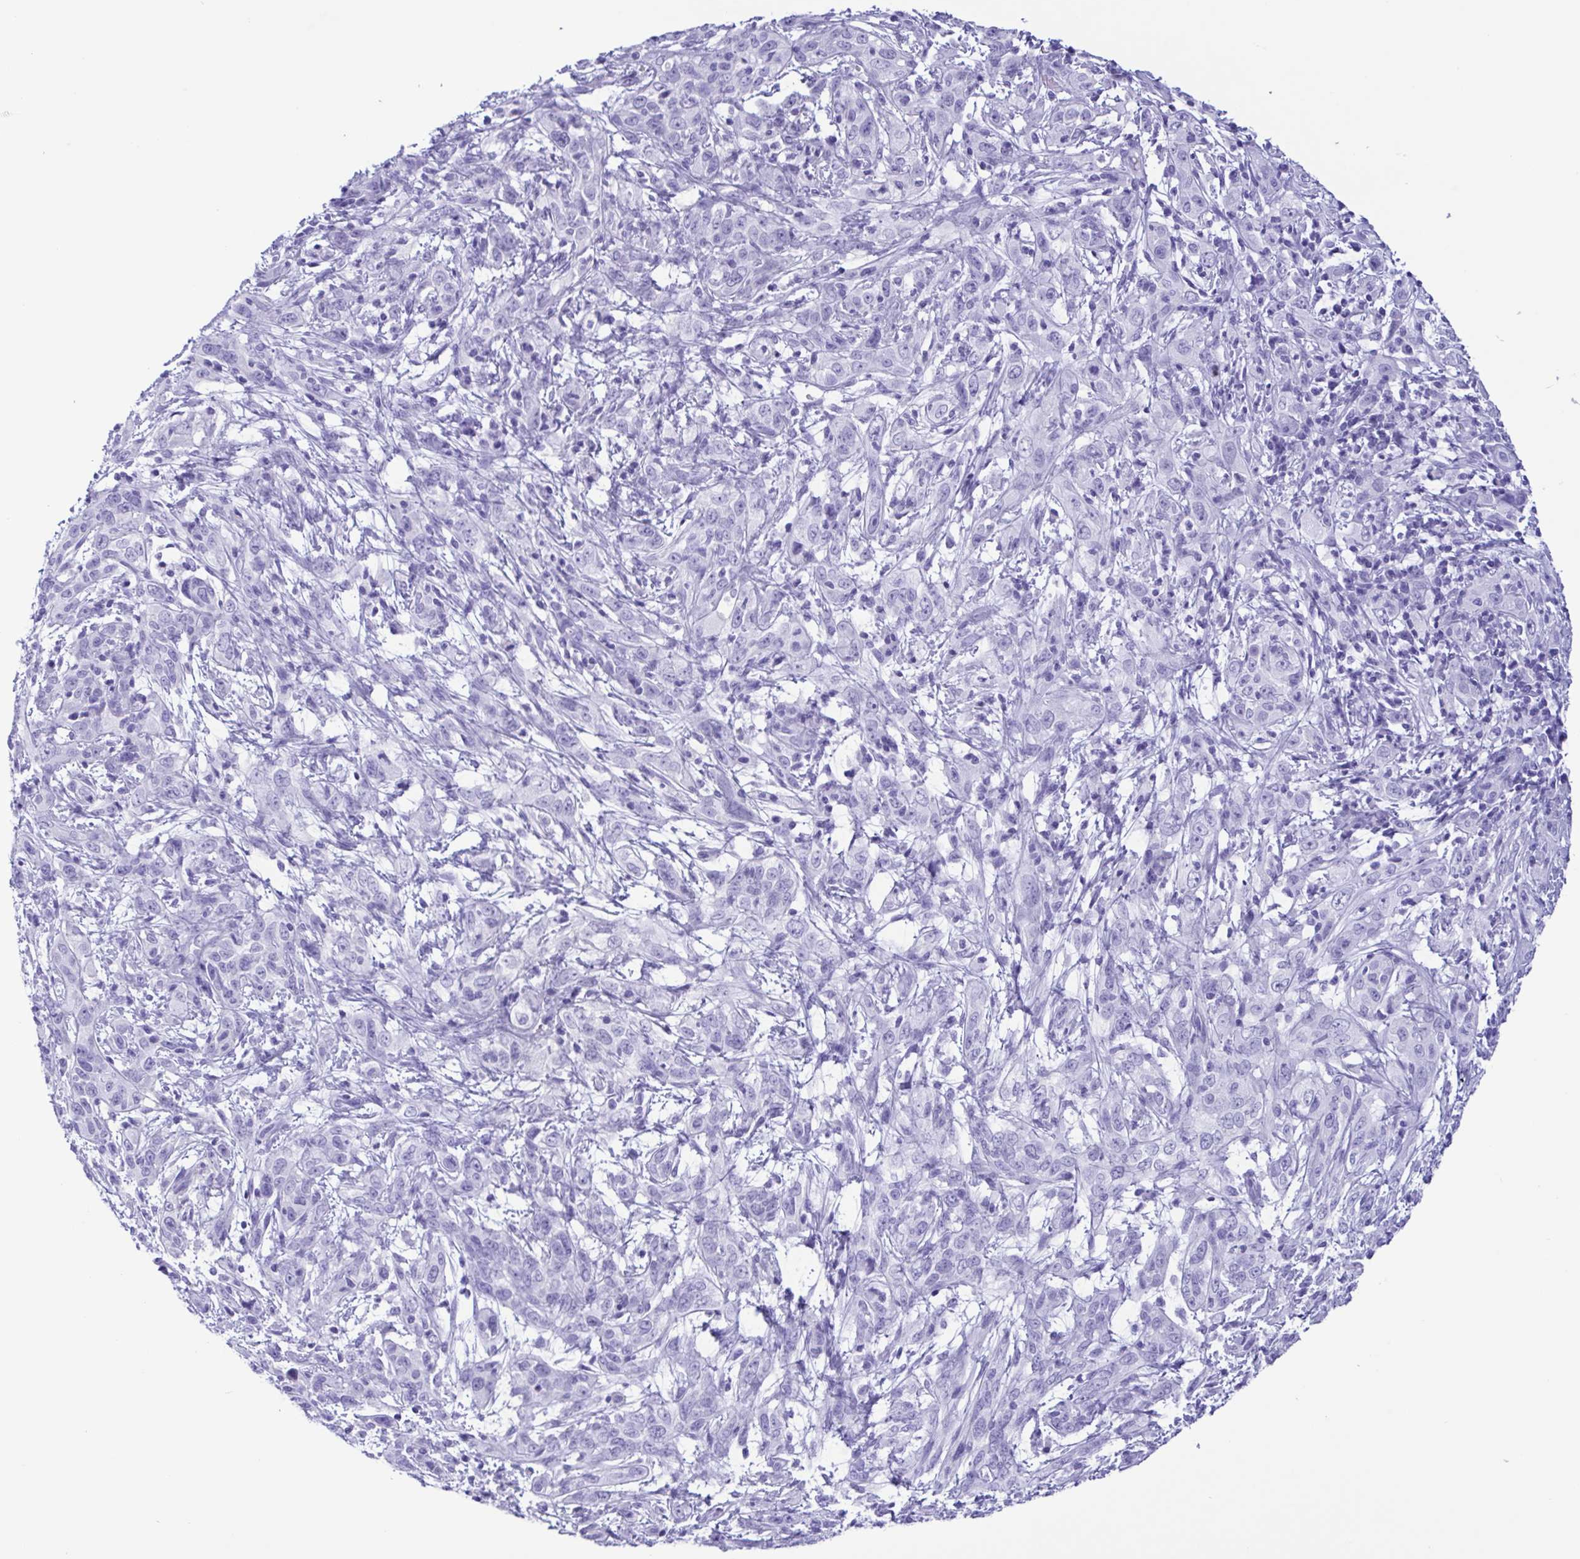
{"staining": {"intensity": "negative", "quantity": "none", "location": "none"}, "tissue": "cervical cancer", "cell_type": "Tumor cells", "image_type": "cancer", "snomed": [{"axis": "morphology", "description": "Adenocarcinoma, NOS"}, {"axis": "topography", "description": "Cervix"}], "caption": "Immunohistochemistry micrograph of human cervical cancer stained for a protein (brown), which demonstrates no positivity in tumor cells.", "gene": "TSPY2", "patient": {"sex": "female", "age": 40}}